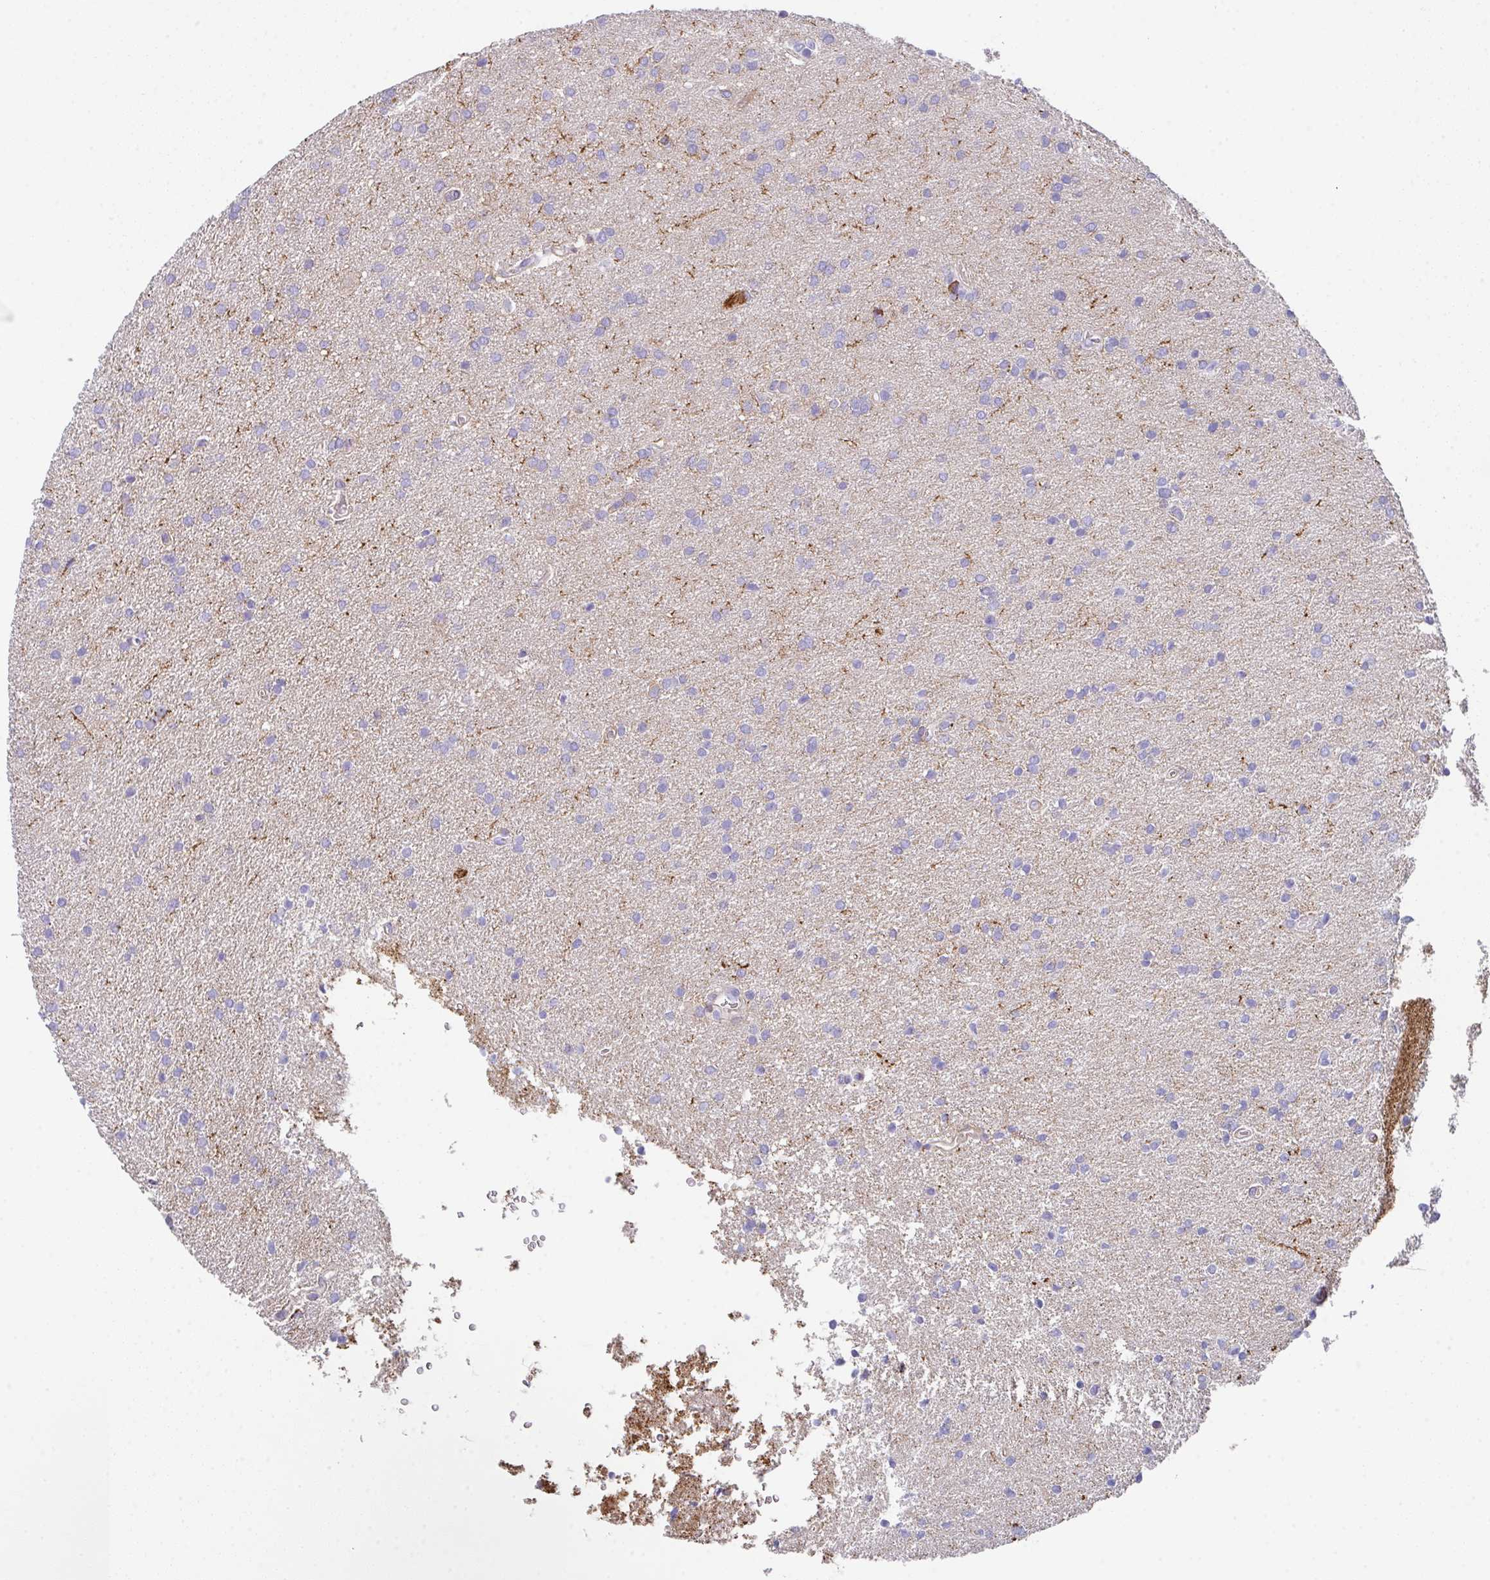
{"staining": {"intensity": "negative", "quantity": "none", "location": "none"}, "tissue": "glioma", "cell_type": "Tumor cells", "image_type": "cancer", "snomed": [{"axis": "morphology", "description": "Glioma, malignant, Low grade"}, {"axis": "topography", "description": "Brain"}], "caption": "Malignant glioma (low-grade) stained for a protein using immunohistochemistry shows no expression tumor cells.", "gene": "DBN1", "patient": {"sex": "female", "age": 34}}